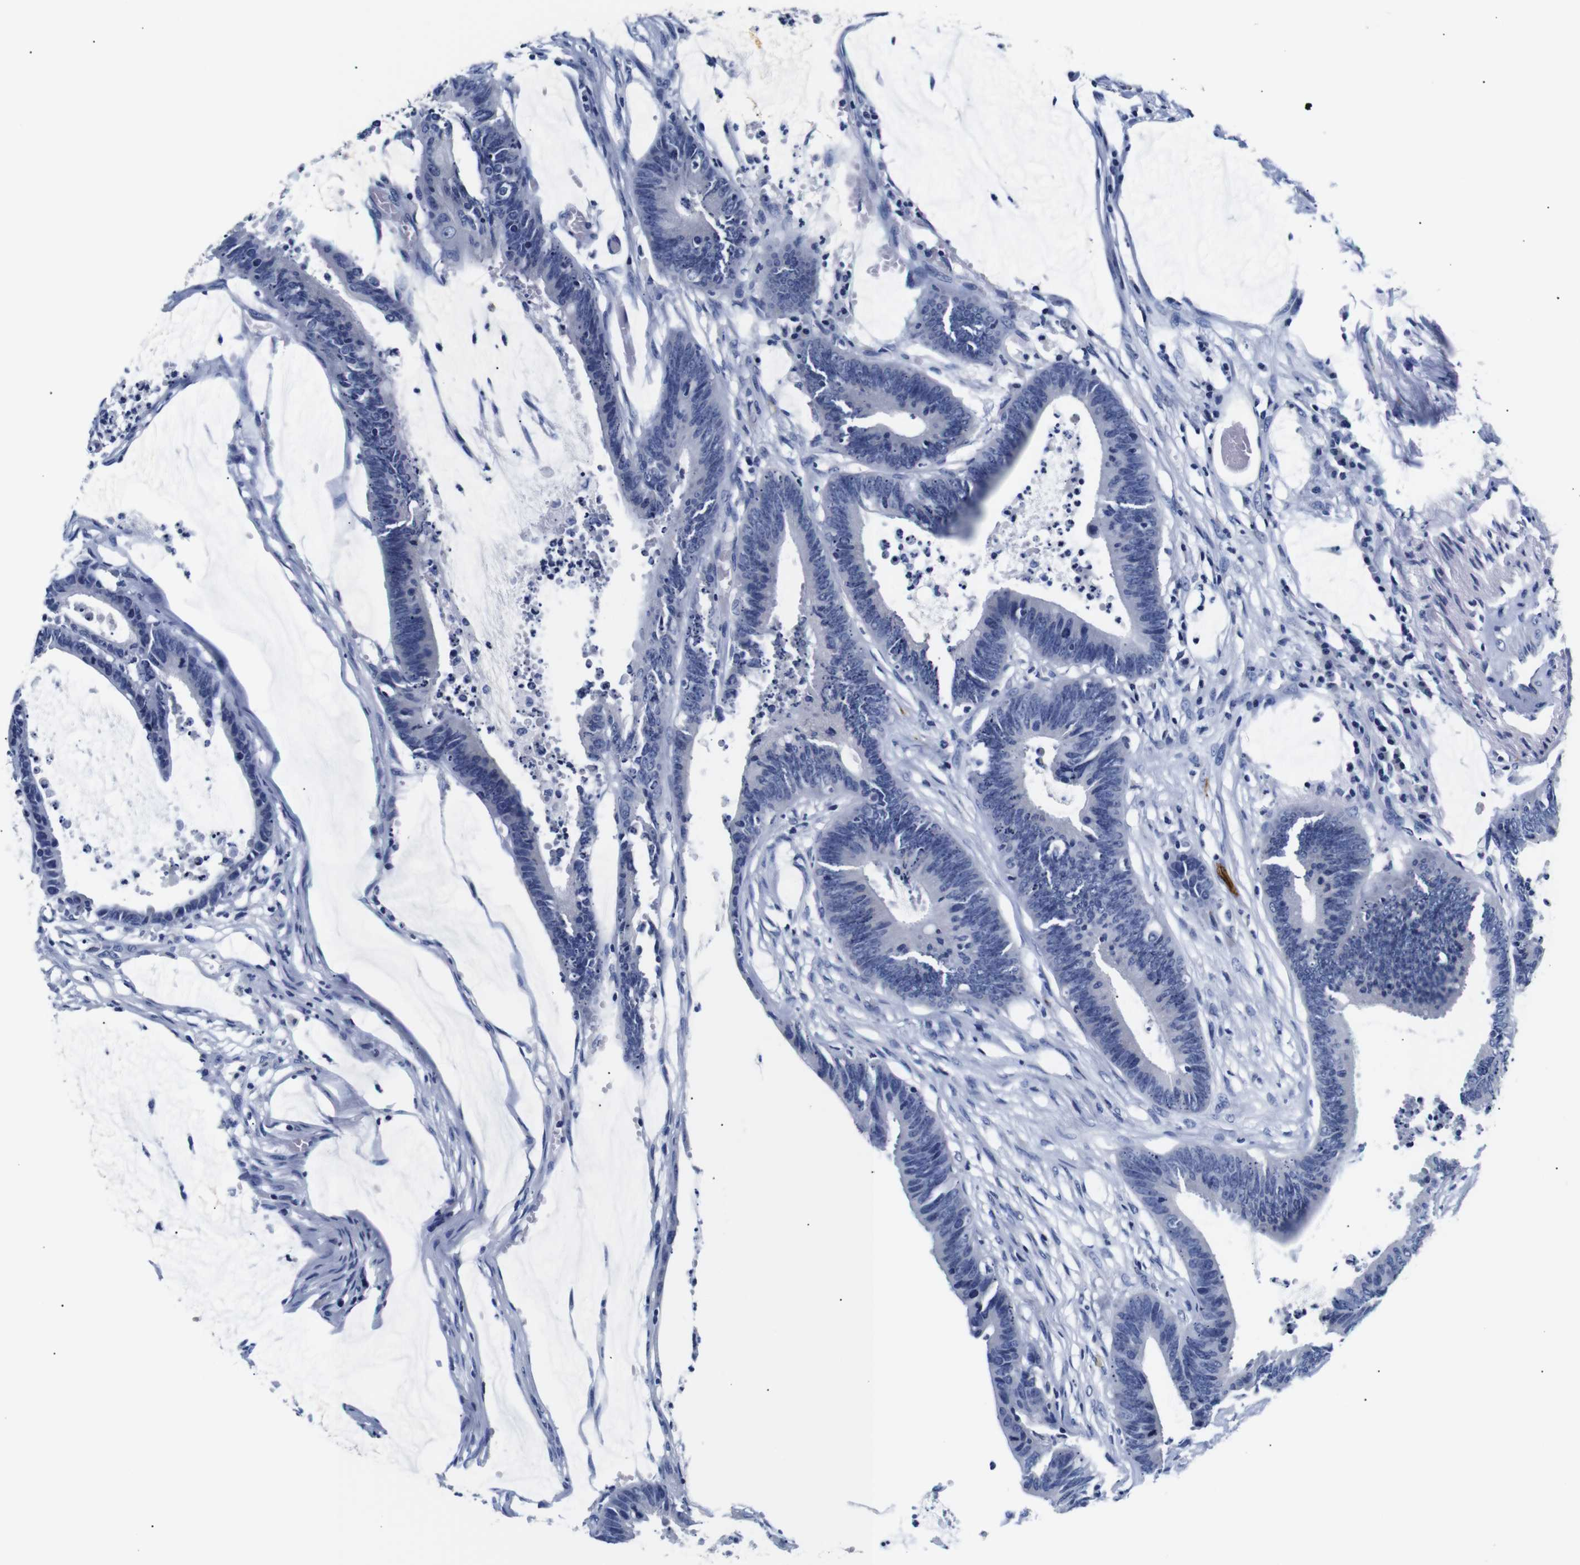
{"staining": {"intensity": "negative", "quantity": "none", "location": "none"}, "tissue": "colorectal cancer", "cell_type": "Tumor cells", "image_type": "cancer", "snomed": [{"axis": "morphology", "description": "Adenocarcinoma, NOS"}, {"axis": "topography", "description": "Rectum"}], "caption": "Tumor cells are negative for protein expression in human adenocarcinoma (colorectal).", "gene": "GAP43", "patient": {"sex": "female", "age": 66}}